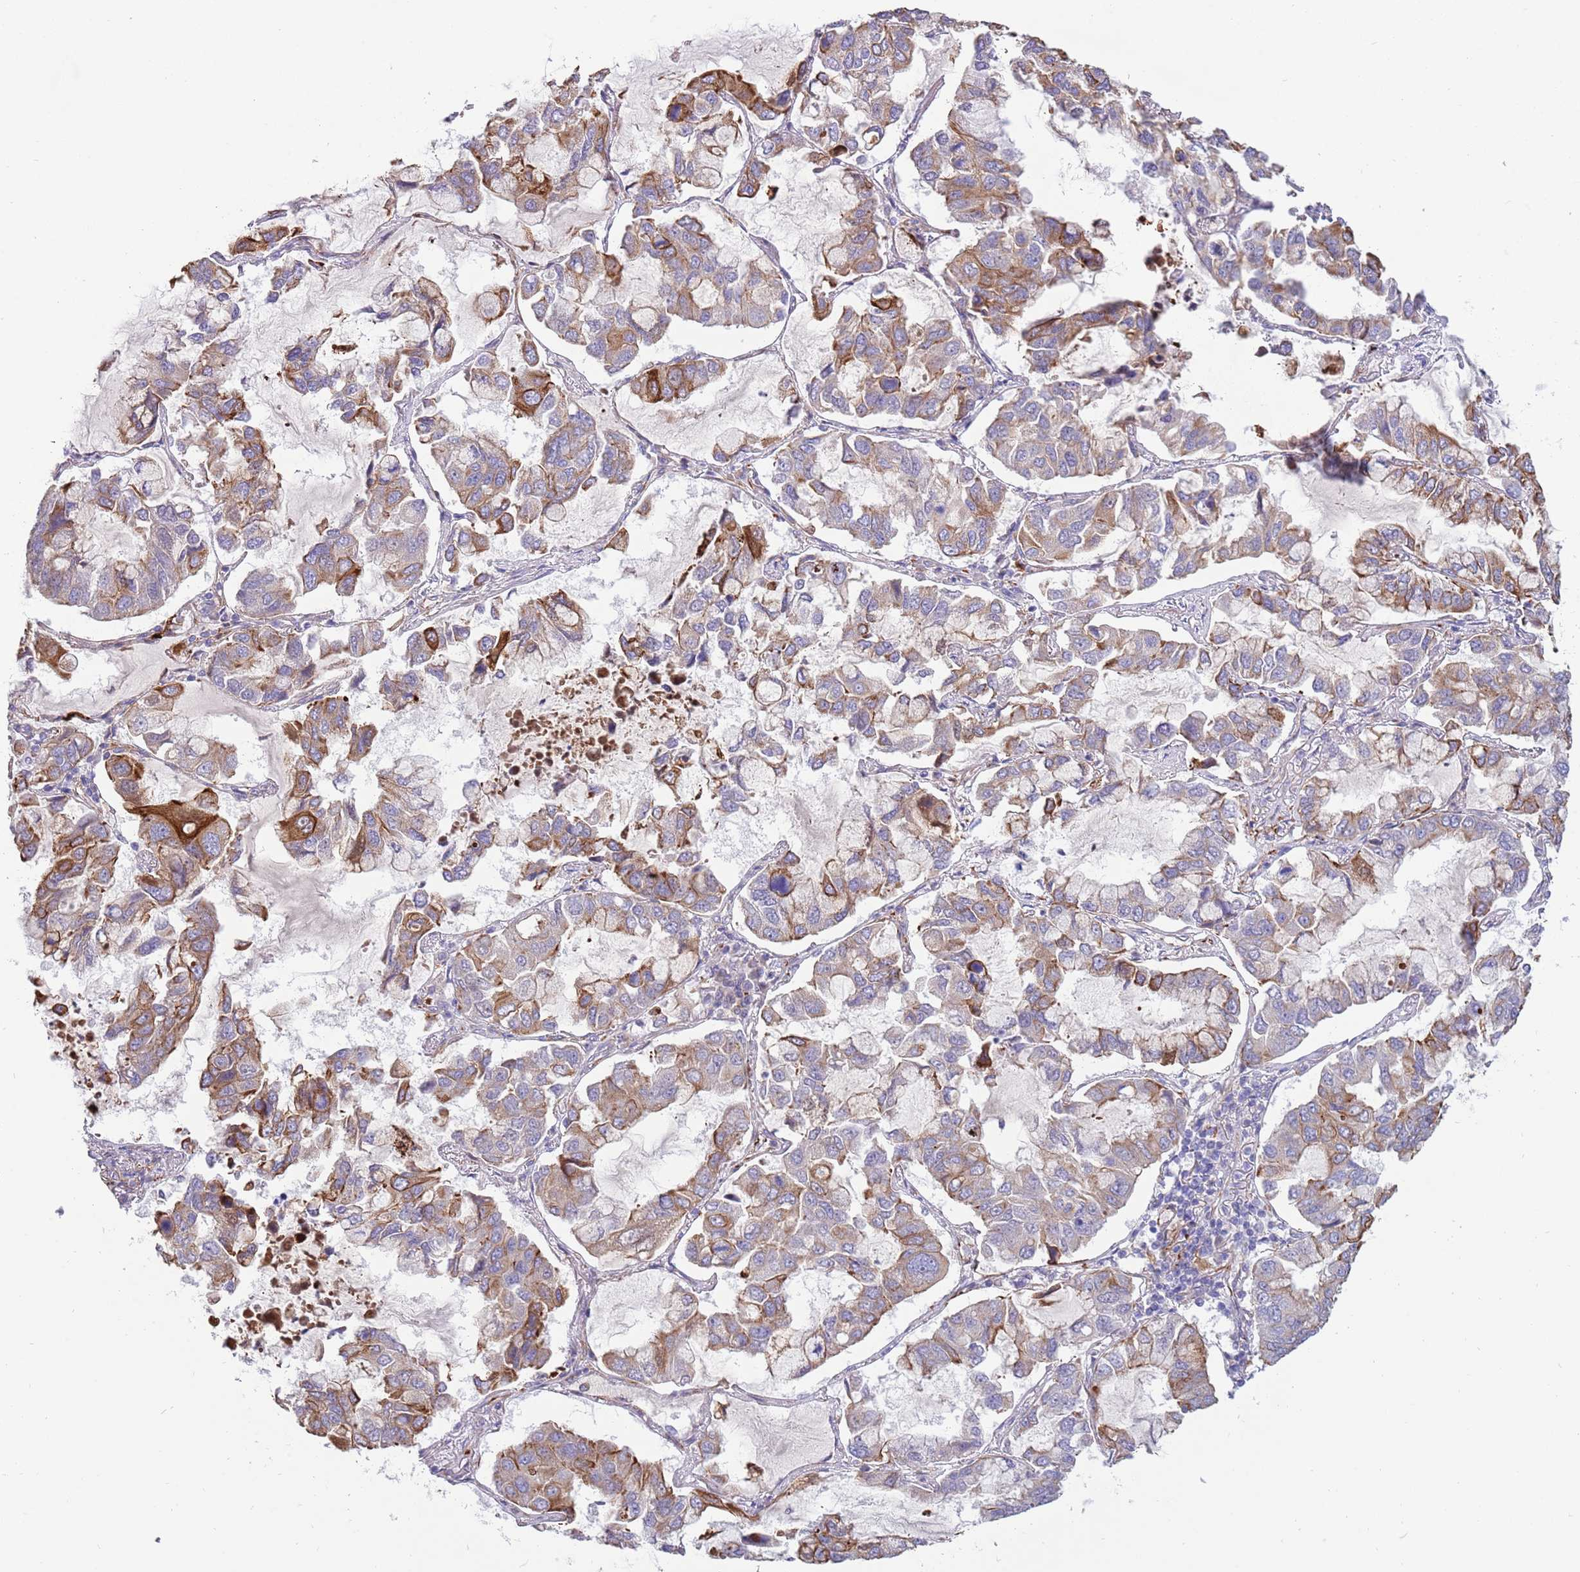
{"staining": {"intensity": "moderate", "quantity": "25%-75%", "location": "cytoplasmic/membranous"}, "tissue": "lung cancer", "cell_type": "Tumor cells", "image_type": "cancer", "snomed": [{"axis": "morphology", "description": "Adenocarcinoma, NOS"}, {"axis": "topography", "description": "Lung"}], "caption": "This micrograph demonstrates IHC staining of human lung cancer, with medium moderate cytoplasmic/membranous expression in about 25%-75% of tumor cells.", "gene": "MOGAT1", "patient": {"sex": "male", "age": 64}}